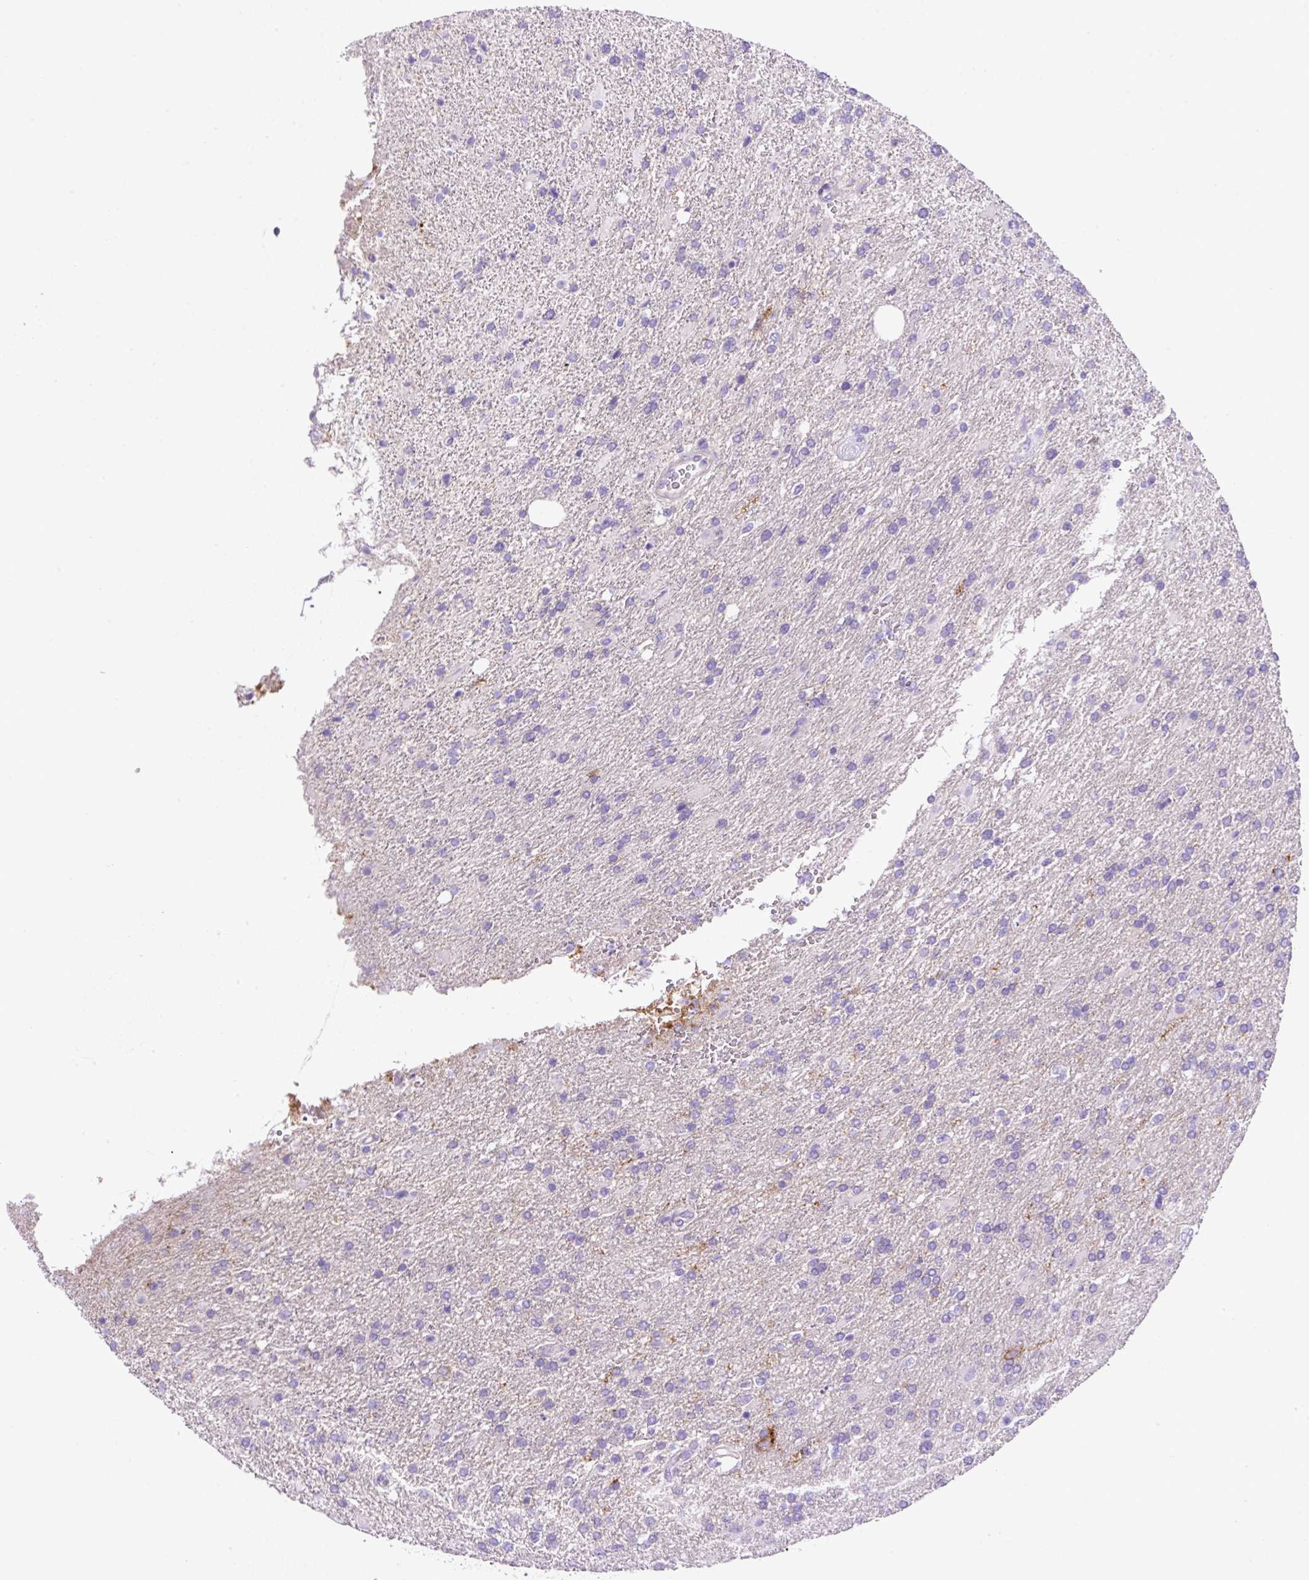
{"staining": {"intensity": "negative", "quantity": "none", "location": "none"}, "tissue": "glioma", "cell_type": "Tumor cells", "image_type": "cancer", "snomed": [{"axis": "morphology", "description": "Glioma, malignant, High grade"}, {"axis": "topography", "description": "Brain"}], "caption": "This photomicrograph is of malignant high-grade glioma stained with immunohistochemistry (IHC) to label a protein in brown with the nuclei are counter-stained blue. There is no positivity in tumor cells.", "gene": "NPTN", "patient": {"sex": "male", "age": 56}}